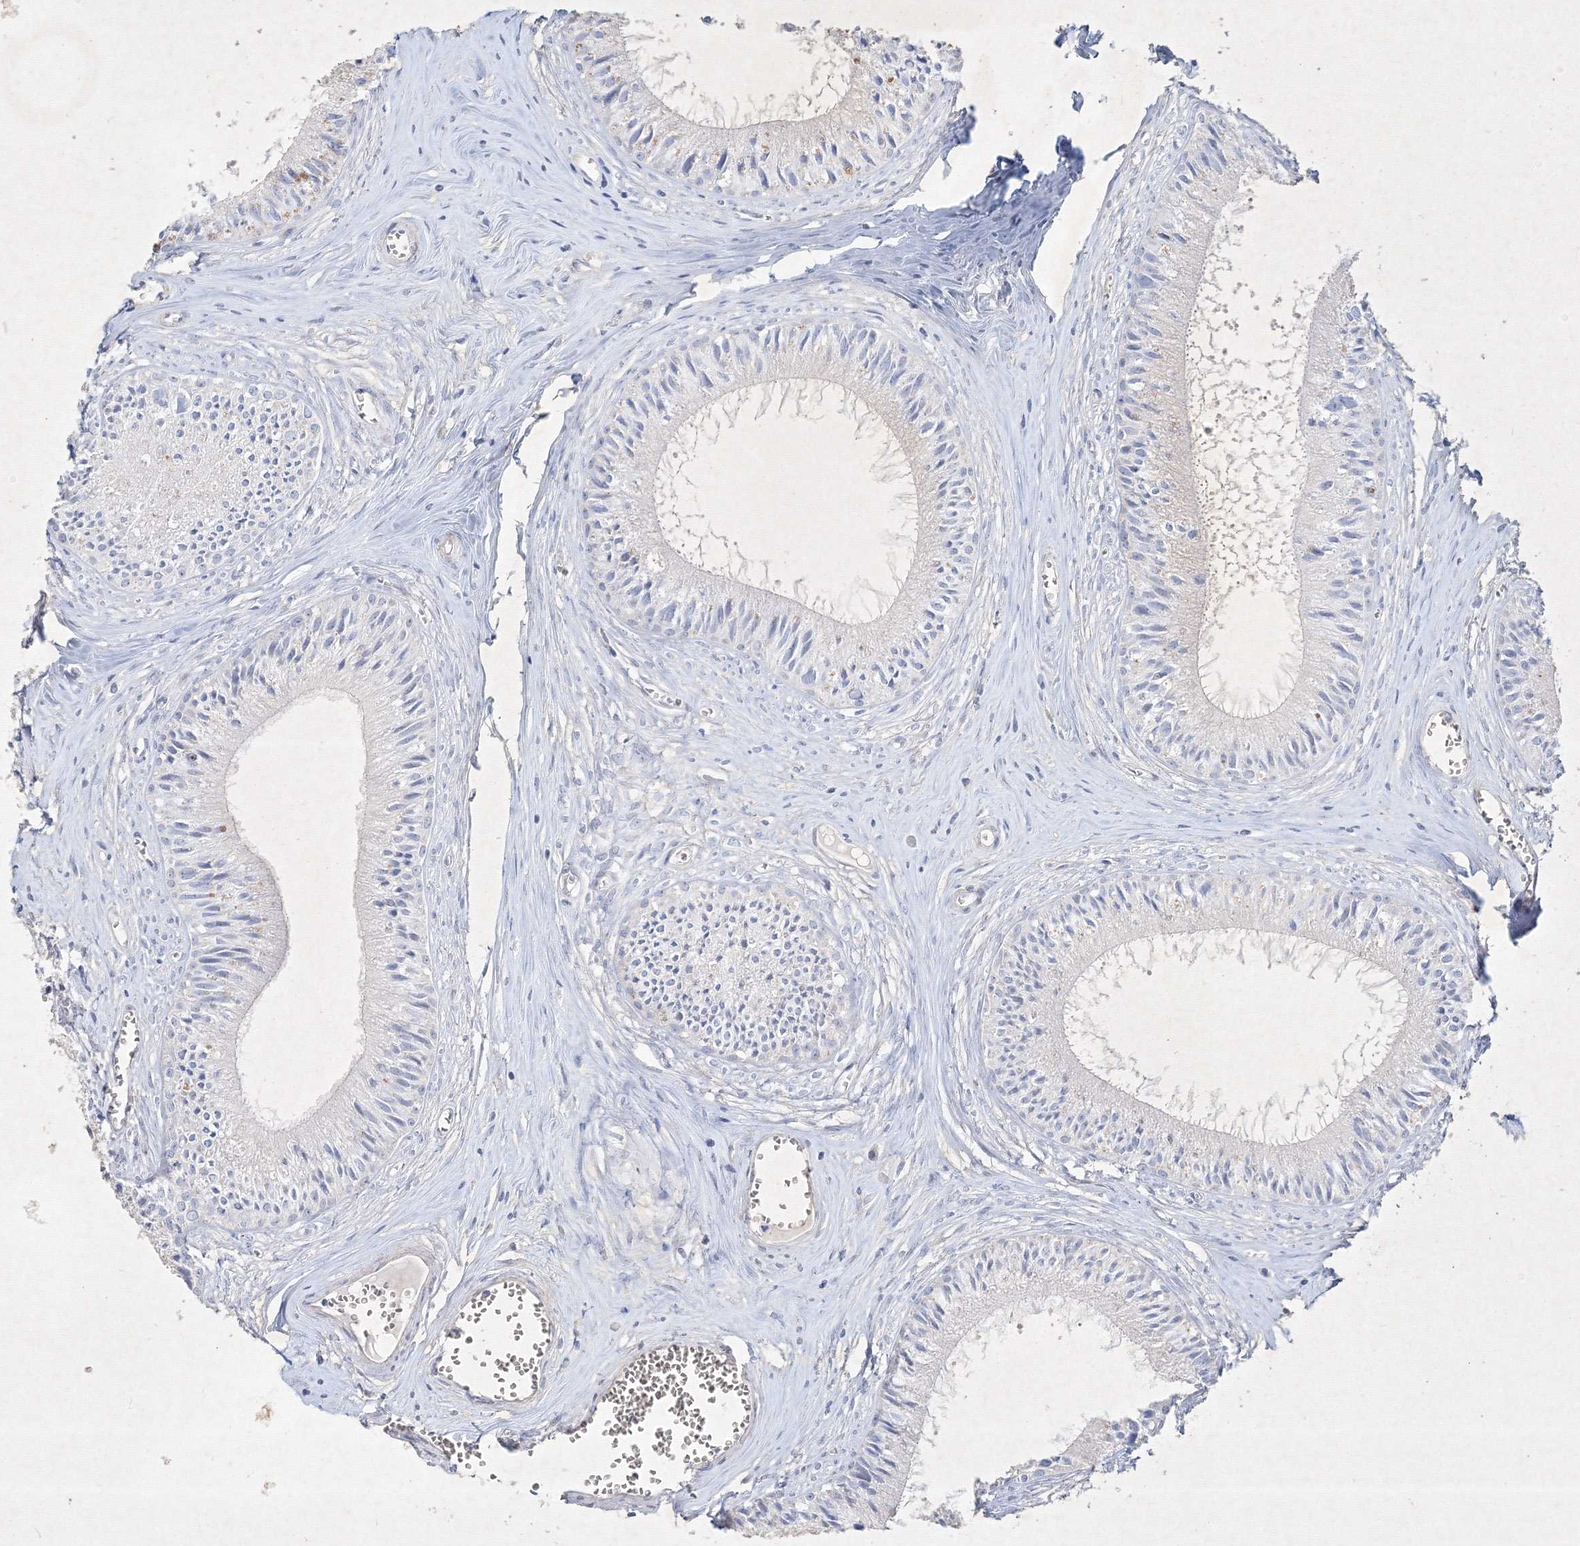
{"staining": {"intensity": "moderate", "quantity": "<25%", "location": "cytoplasmic/membranous"}, "tissue": "epididymis", "cell_type": "Glandular cells", "image_type": "normal", "snomed": [{"axis": "morphology", "description": "Normal tissue, NOS"}, {"axis": "topography", "description": "Epididymis"}], "caption": "Immunohistochemistry micrograph of benign epididymis: human epididymis stained using immunohistochemistry (IHC) exhibits low levels of moderate protein expression localized specifically in the cytoplasmic/membranous of glandular cells, appearing as a cytoplasmic/membranous brown color.", "gene": "CXXC4", "patient": {"sex": "male", "age": 36}}